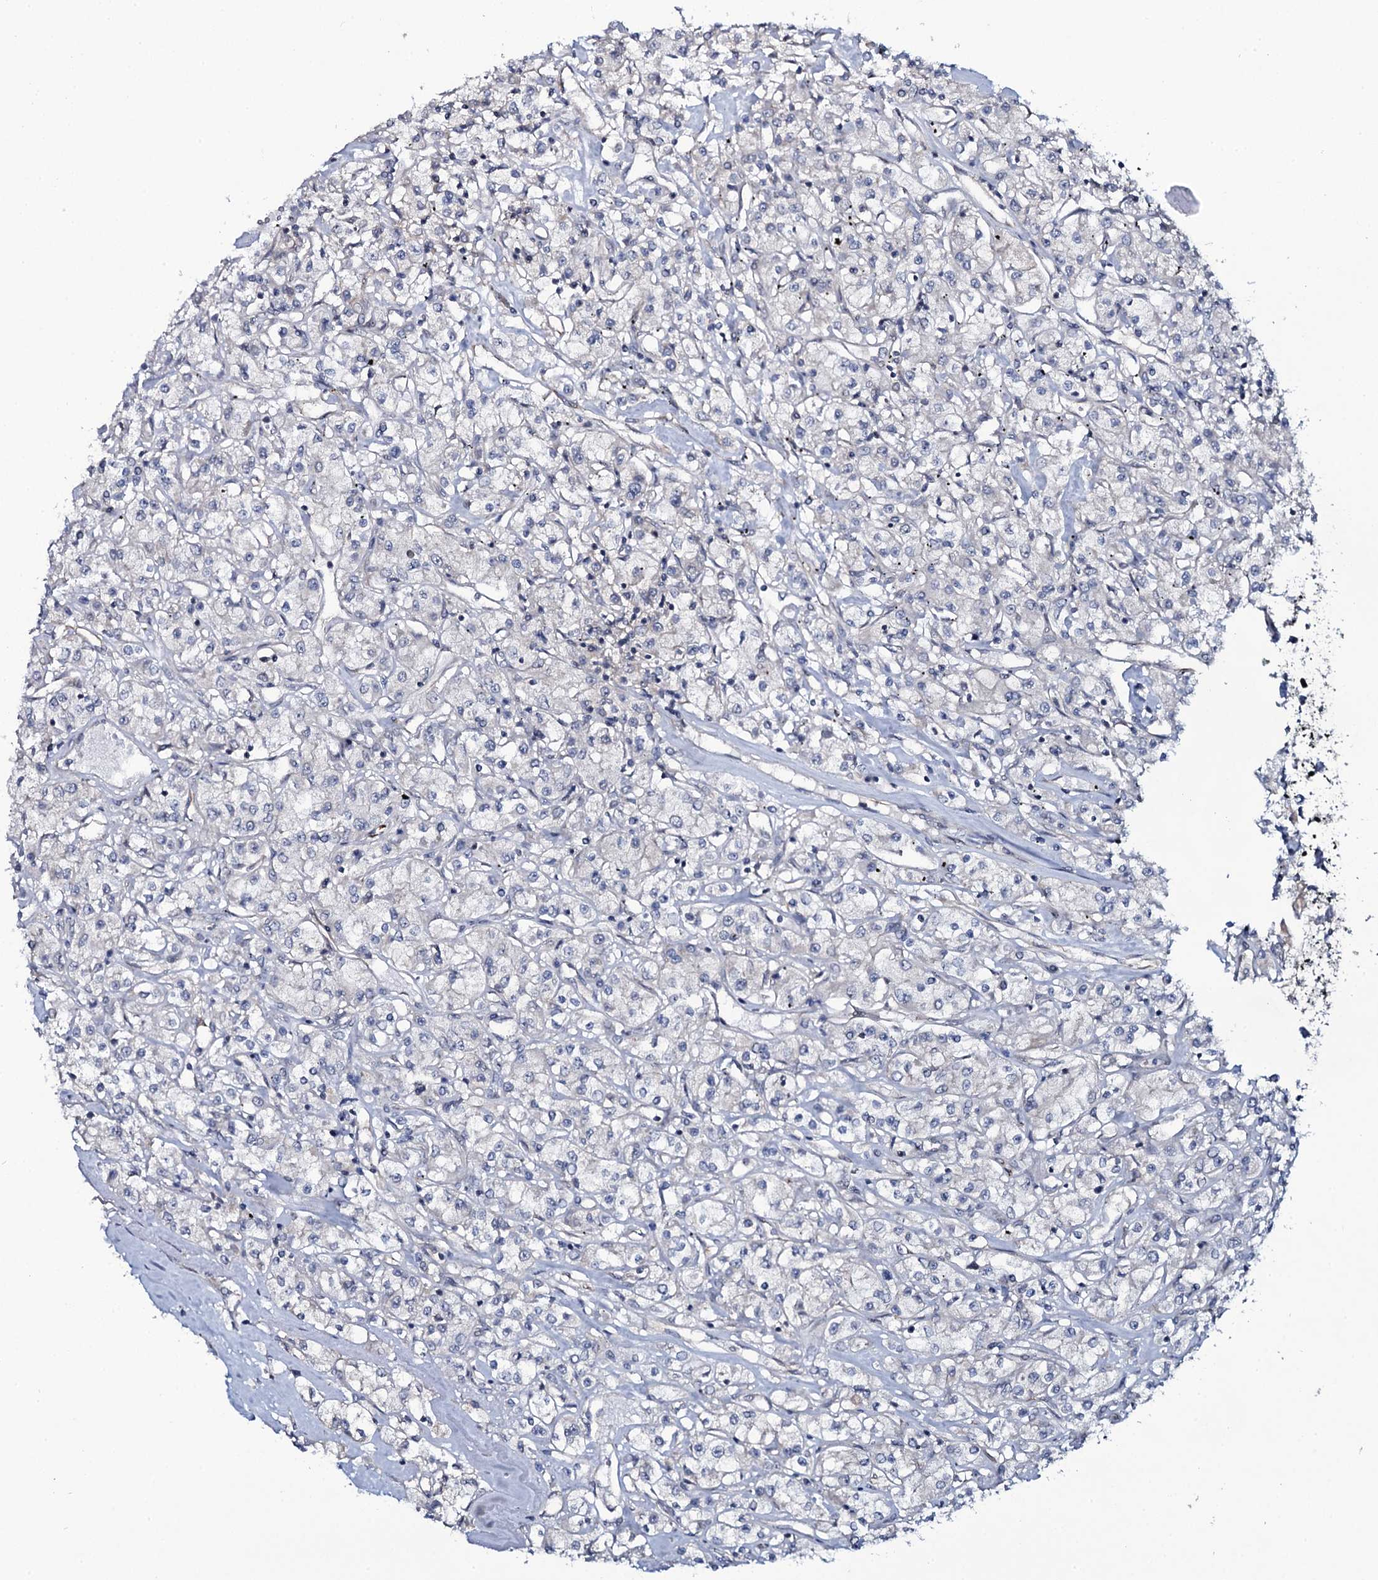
{"staining": {"intensity": "negative", "quantity": "none", "location": "none"}, "tissue": "renal cancer", "cell_type": "Tumor cells", "image_type": "cancer", "snomed": [{"axis": "morphology", "description": "Adenocarcinoma, NOS"}, {"axis": "topography", "description": "Kidney"}], "caption": "Immunohistochemical staining of renal cancer demonstrates no significant expression in tumor cells.", "gene": "SNAP23", "patient": {"sex": "female", "age": 59}}